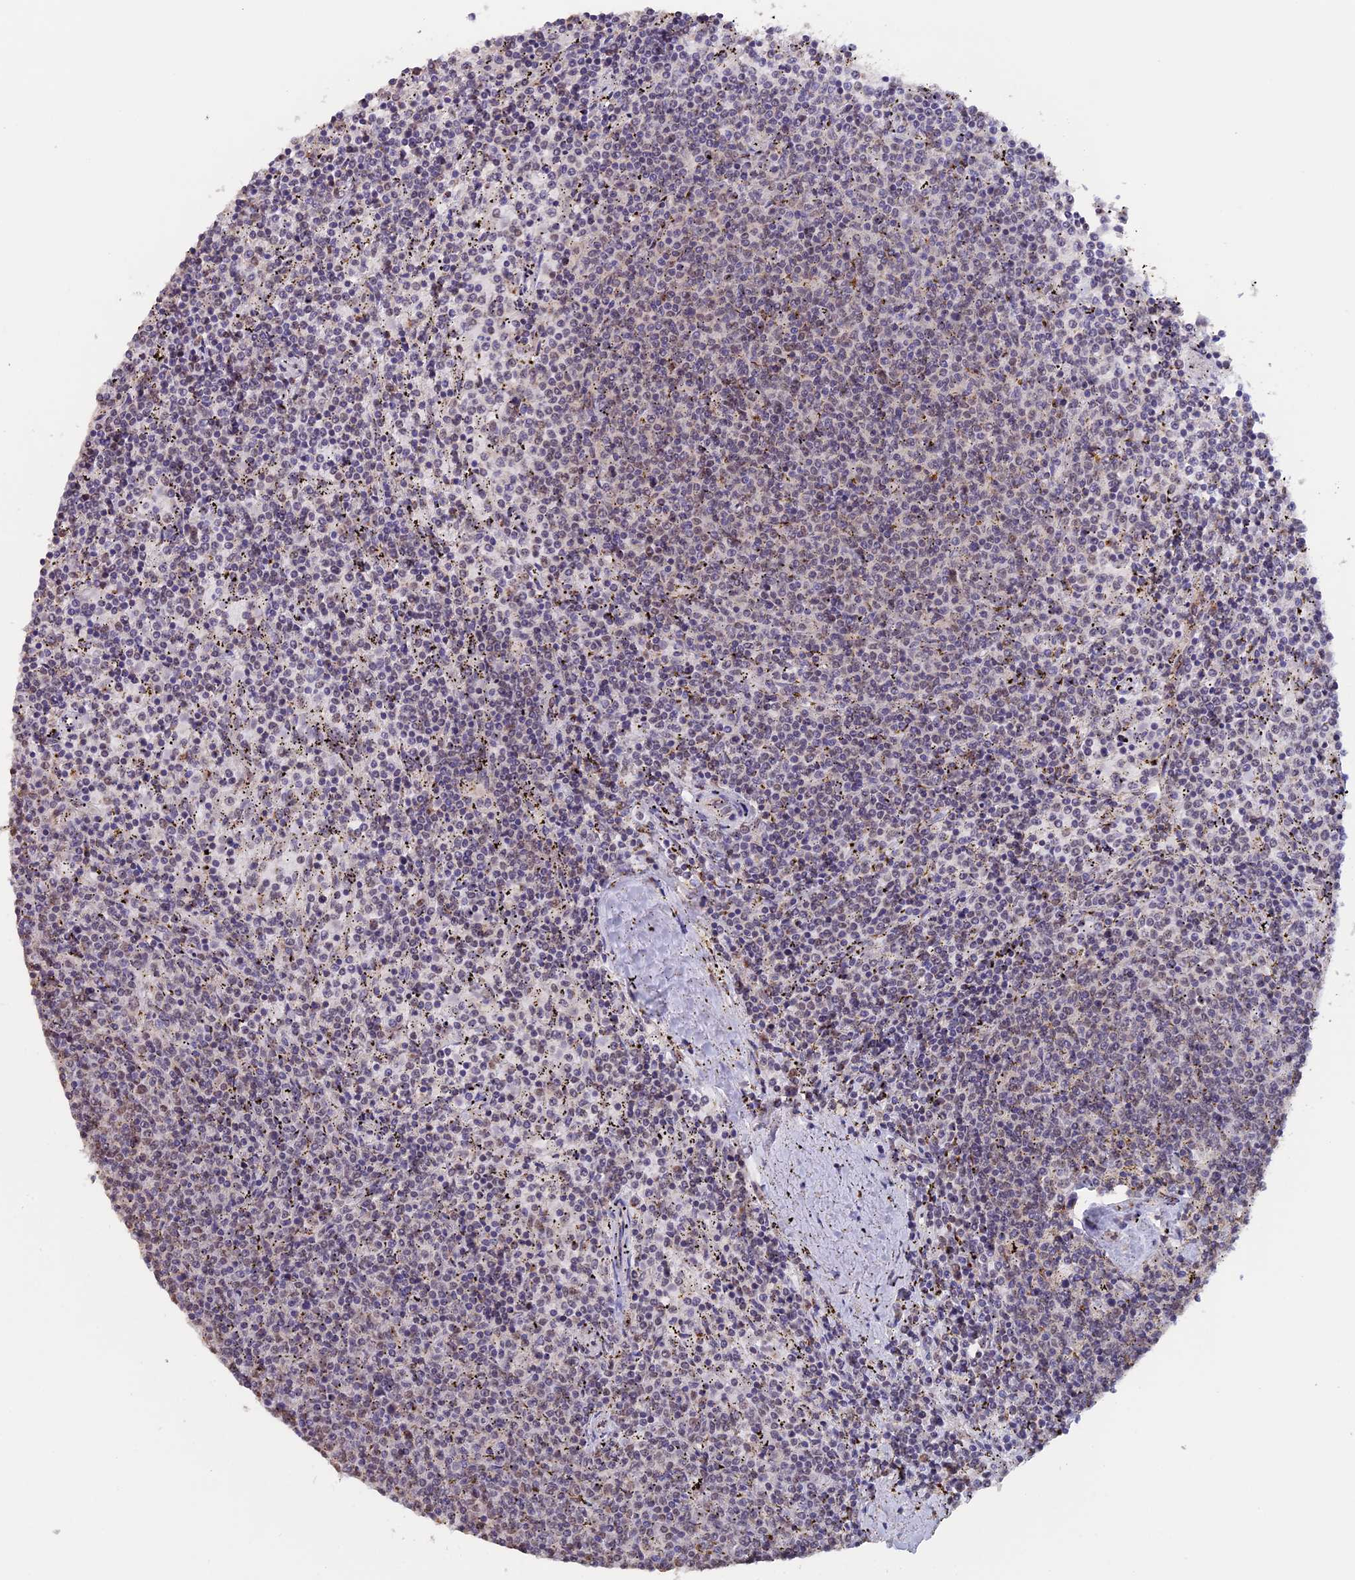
{"staining": {"intensity": "negative", "quantity": "none", "location": "none"}, "tissue": "lymphoma", "cell_type": "Tumor cells", "image_type": "cancer", "snomed": [{"axis": "morphology", "description": "Malignant lymphoma, non-Hodgkin's type, Low grade"}, {"axis": "topography", "description": "Spleen"}], "caption": "Micrograph shows no protein staining in tumor cells of malignant lymphoma, non-Hodgkin's type (low-grade) tissue. (Brightfield microscopy of DAB immunohistochemistry (IHC) at high magnification).", "gene": "PIGQ", "patient": {"sex": "female", "age": 50}}